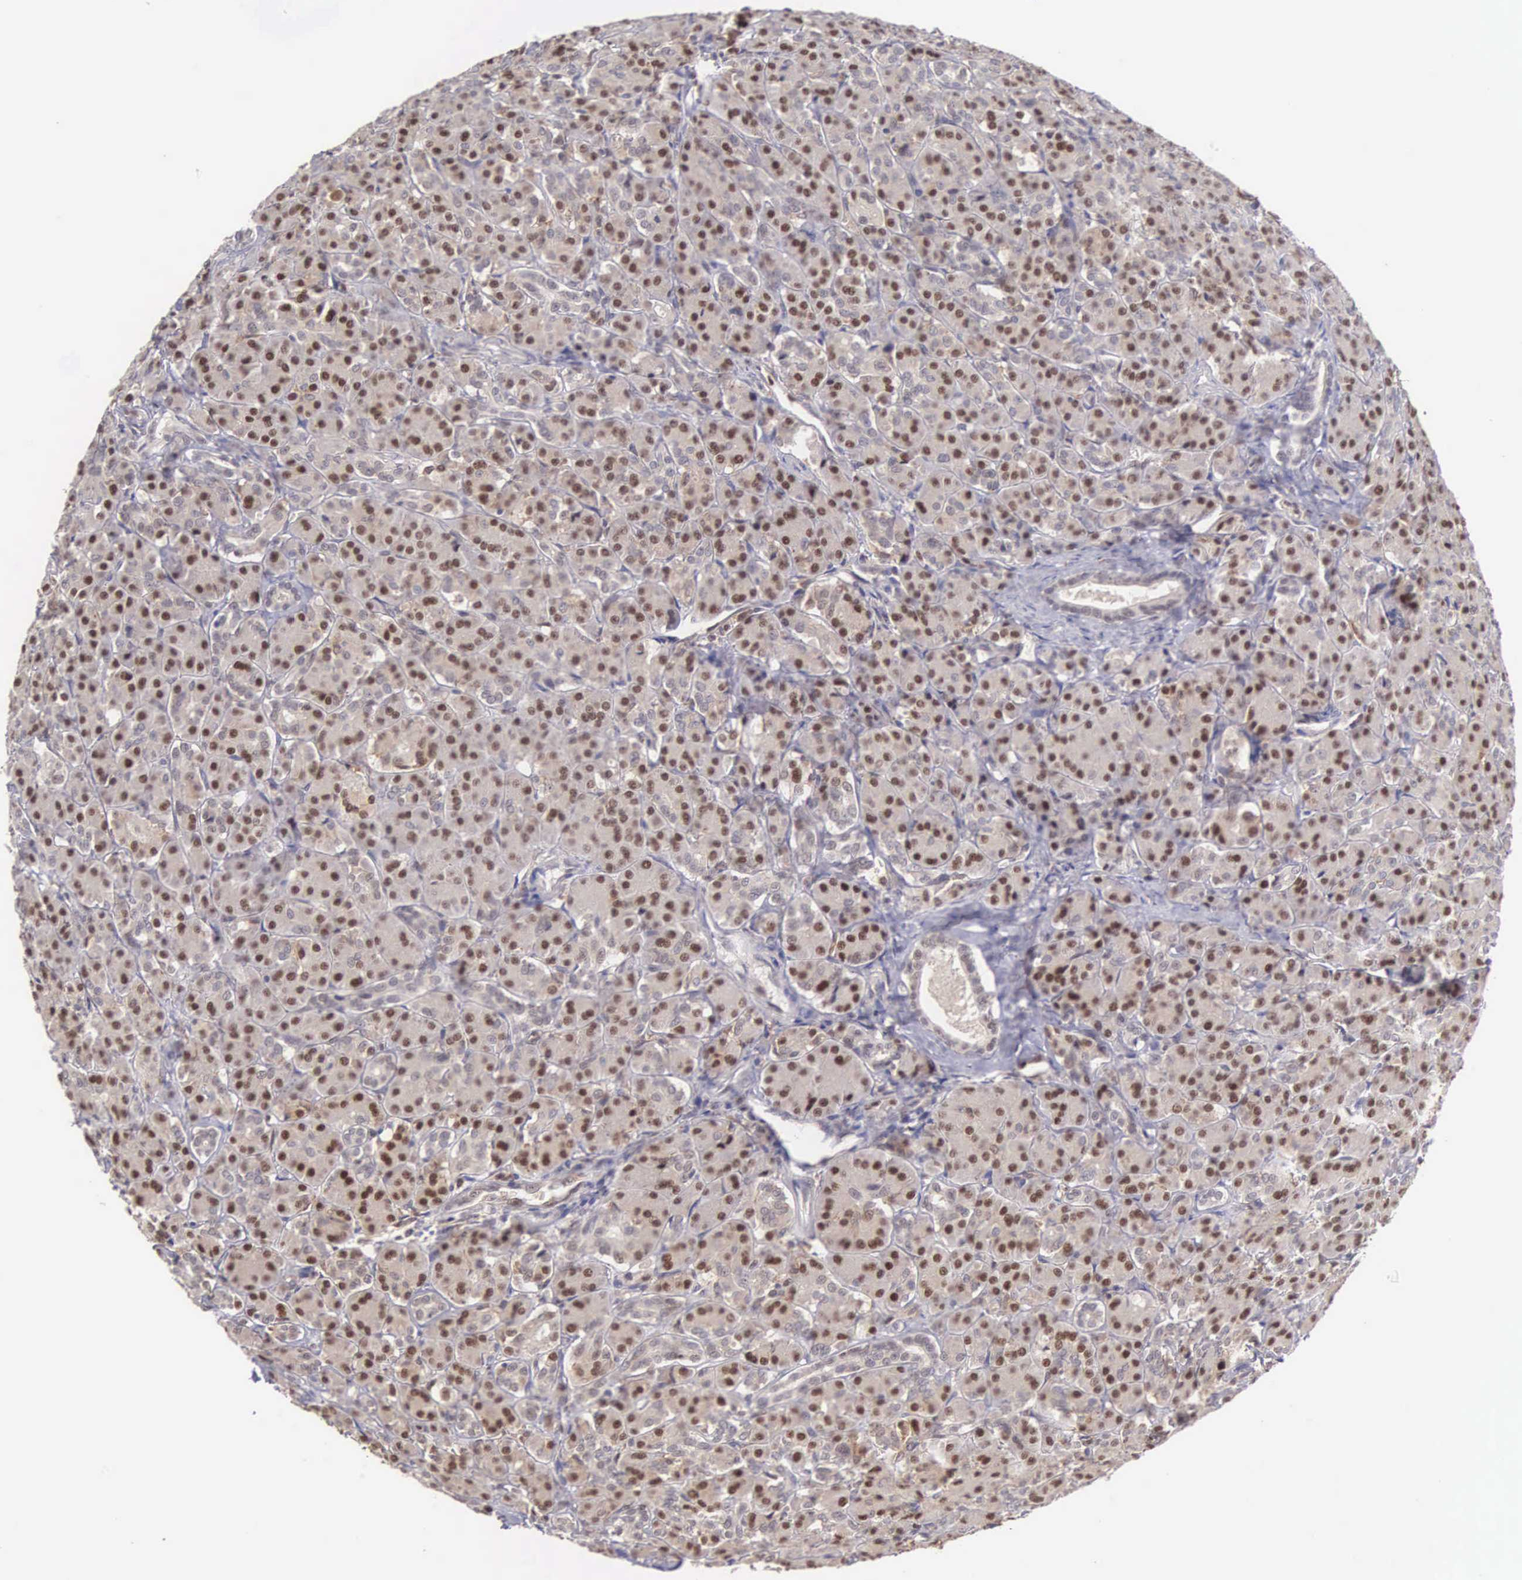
{"staining": {"intensity": "strong", "quantity": ">75%", "location": "cytoplasmic/membranous,nuclear"}, "tissue": "pancreas", "cell_type": "Exocrine glandular cells", "image_type": "normal", "snomed": [{"axis": "morphology", "description": "Normal tissue, NOS"}, {"axis": "topography", "description": "Lymph node"}, {"axis": "topography", "description": "Pancreas"}], "caption": "A brown stain highlights strong cytoplasmic/membranous,nuclear expression of a protein in exocrine glandular cells of benign pancreas.", "gene": "GRK3", "patient": {"sex": "male", "age": 59}}